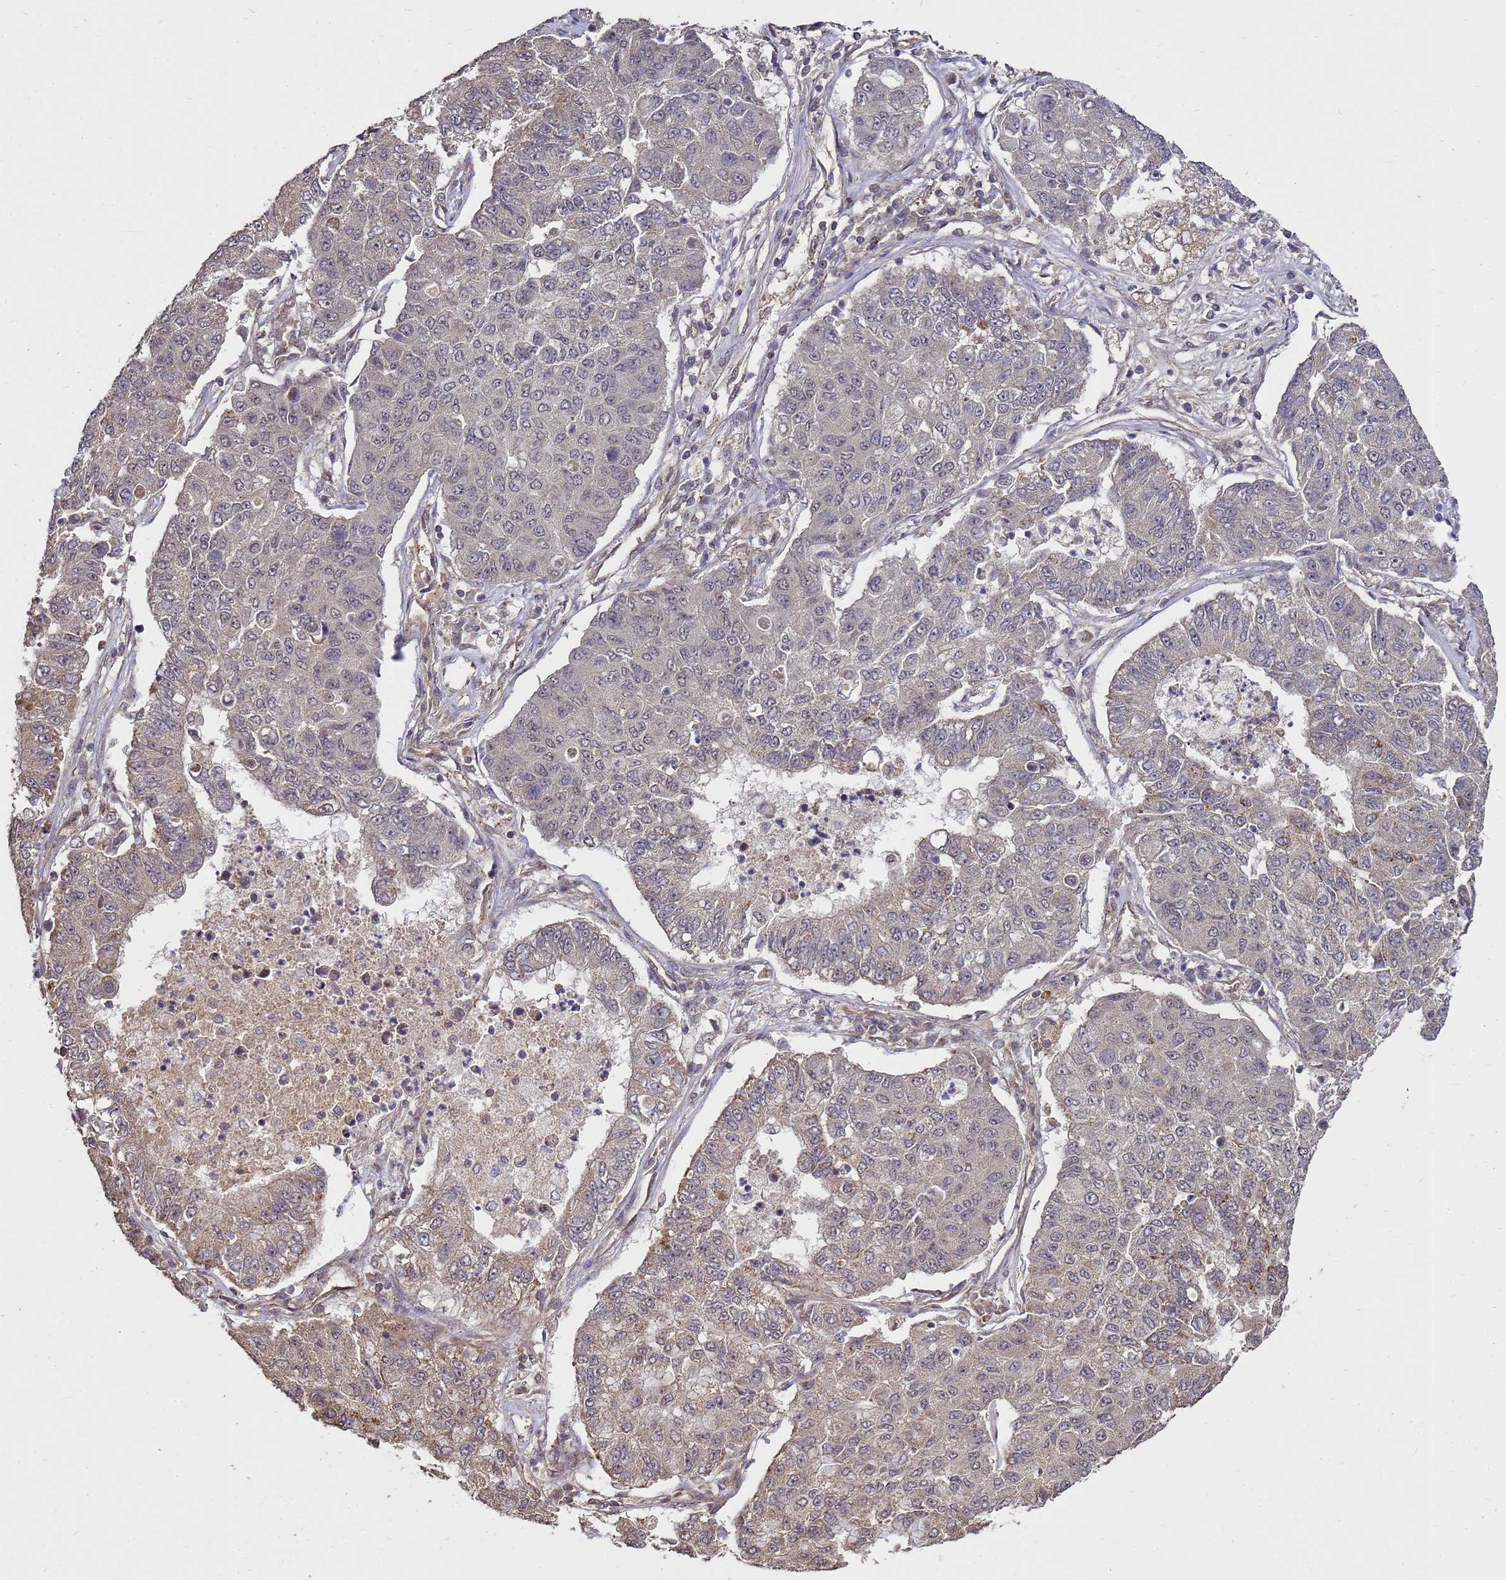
{"staining": {"intensity": "weak", "quantity": "<25%", "location": "cytoplasmic/membranous"}, "tissue": "lung cancer", "cell_type": "Tumor cells", "image_type": "cancer", "snomed": [{"axis": "morphology", "description": "Squamous cell carcinoma, NOS"}, {"axis": "topography", "description": "Lung"}], "caption": "There is no significant staining in tumor cells of lung squamous cell carcinoma. Brightfield microscopy of immunohistochemistry stained with DAB (brown) and hematoxylin (blue), captured at high magnification.", "gene": "CRBN", "patient": {"sex": "male", "age": 74}}